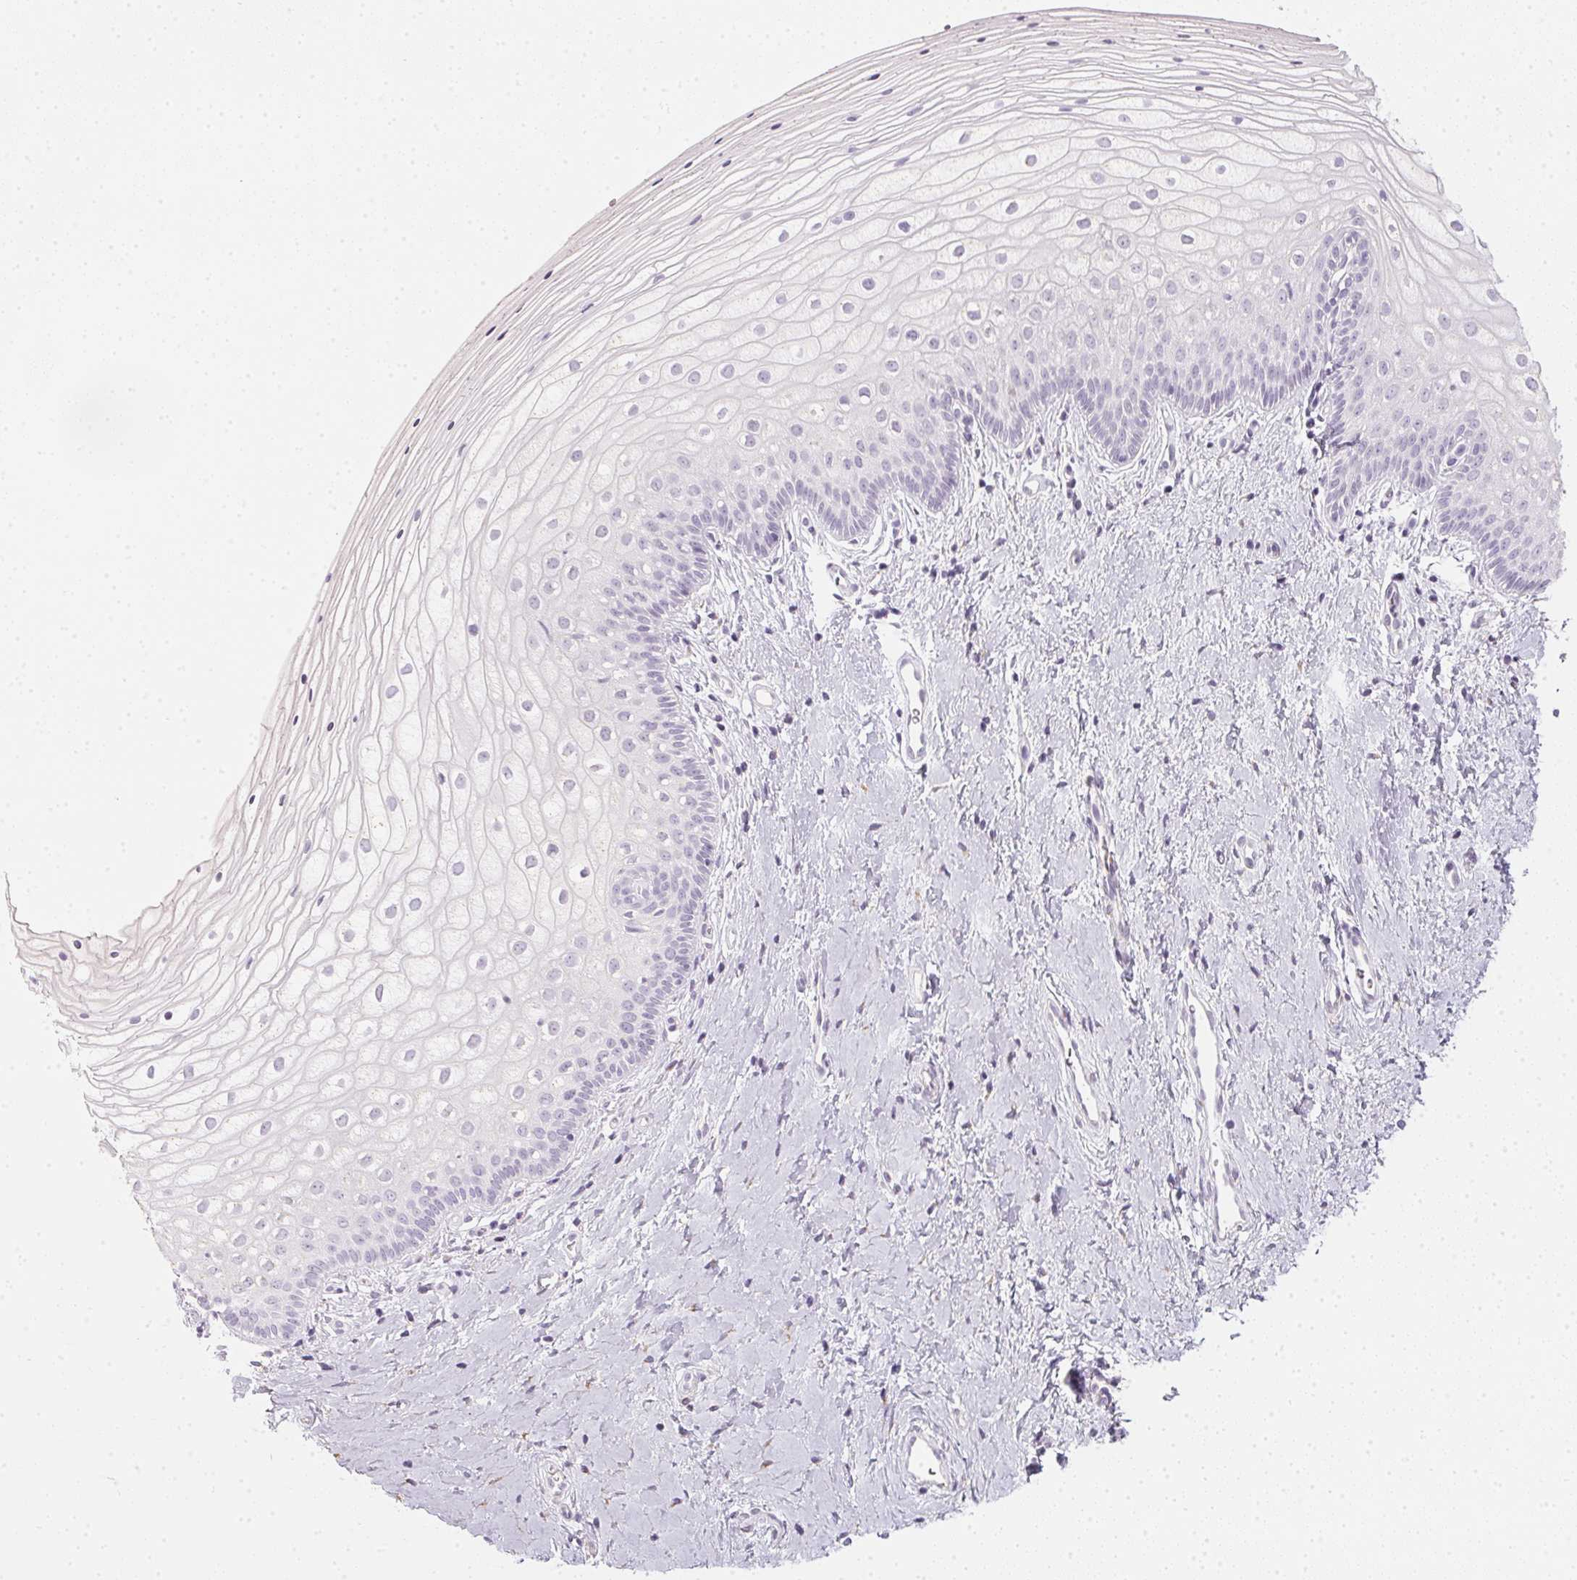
{"staining": {"intensity": "negative", "quantity": "none", "location": "none"}, "tissue": "vagina", "cell_type": "Squamous epithelial cells", "image_type": "normal", "snomed": [{"axis": "morphology", "description": "Normal tissue, NOS"}, {"axis": "topography", "description": "Vagina"}], "caption": "Squamous epithelial cells are negative for protein expression in benign human vagina. (DAB (3,3'-diaminobenzidine) immunohistochemistry (IHC), high magnification).", "gene": "TMEM72", "patient": {"sex": "female", "age": 39}}